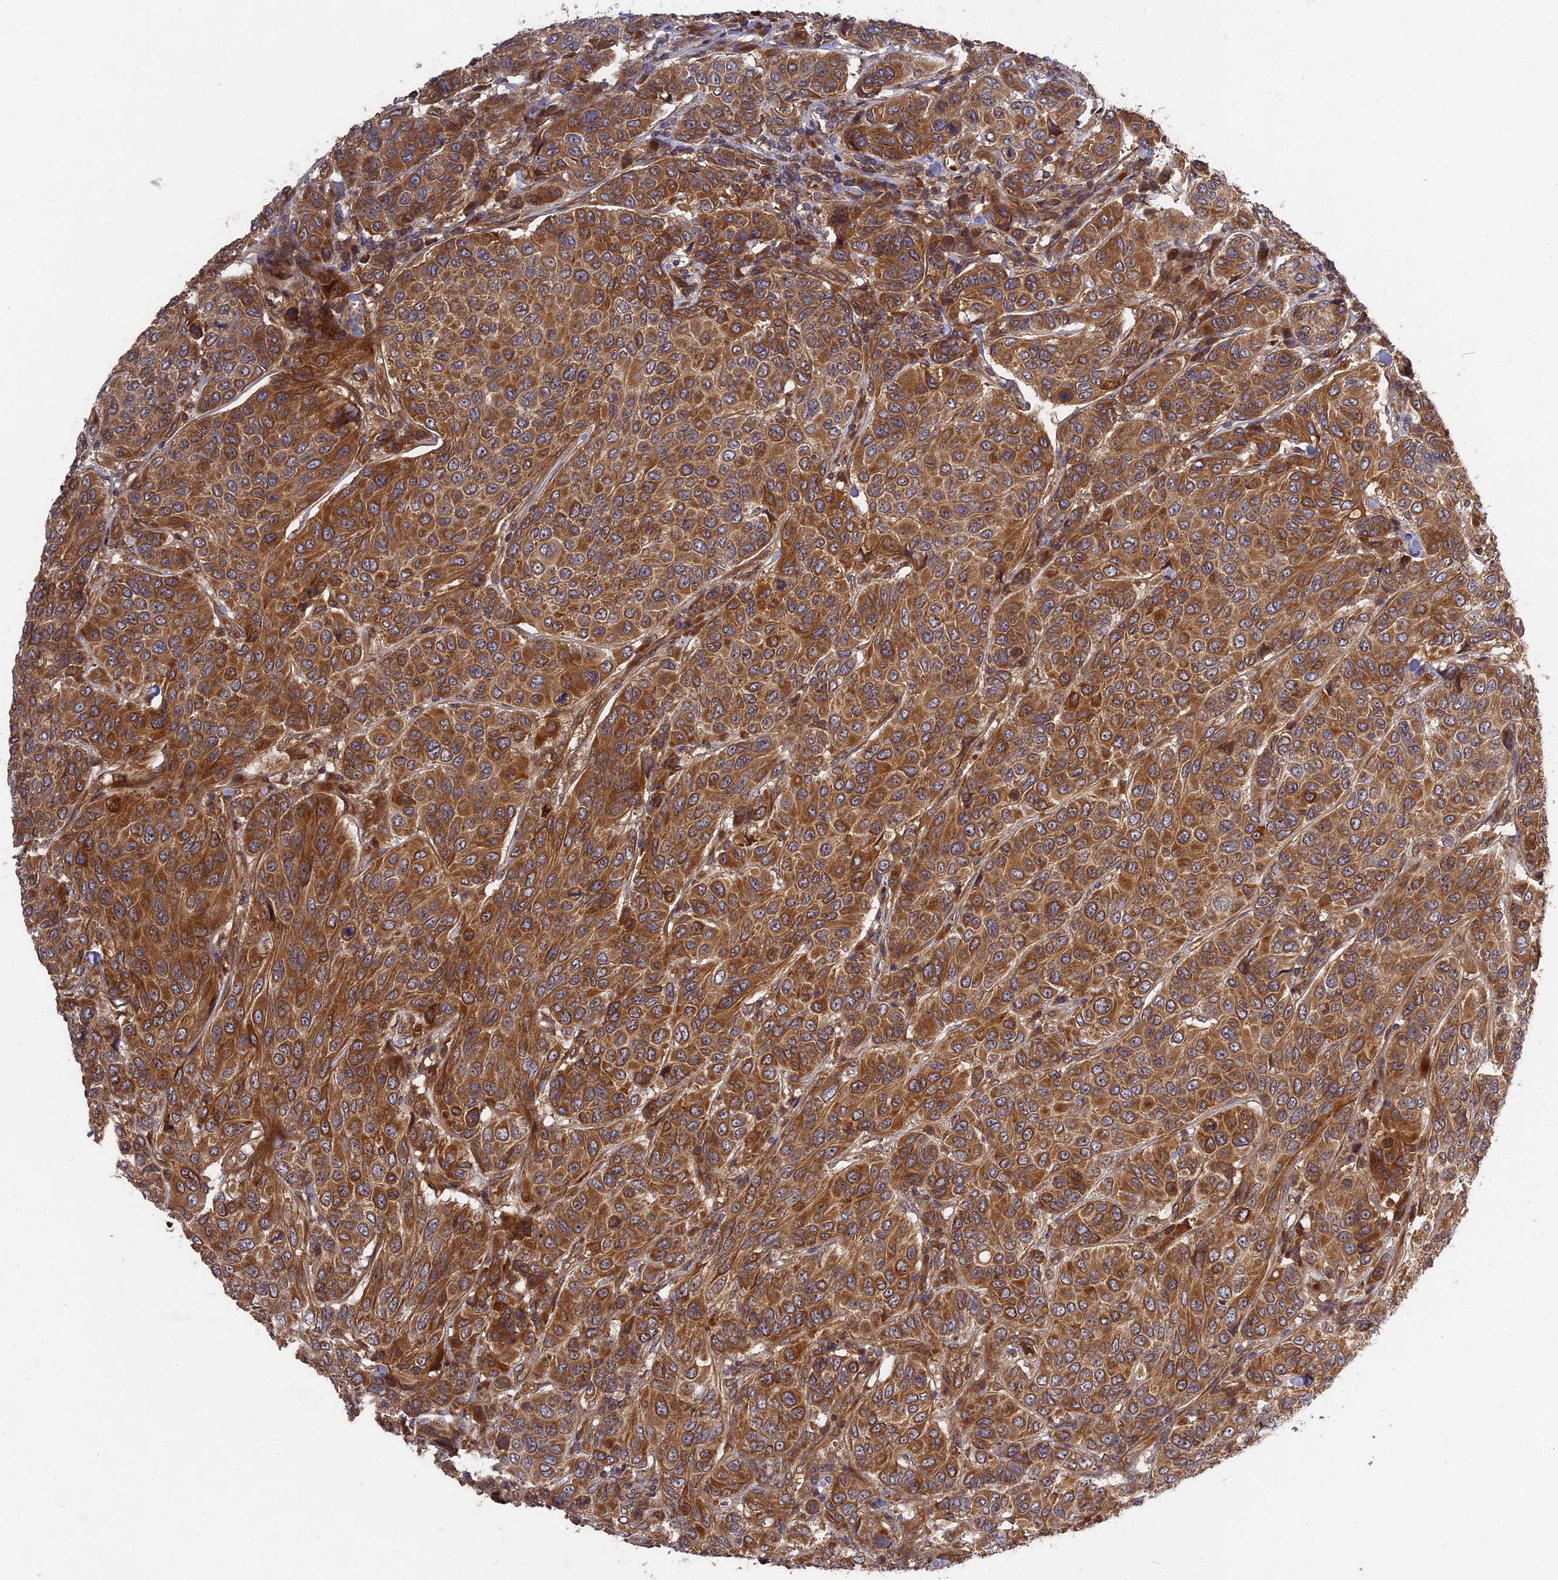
{"staining": {"intensity": "strong", "quantity": ">75%", "location": "cytoplasmic/membranous"}, "tissue": "breast cancer", "cell_type": "Tumor cells", "image_type": "cancer", "snomed": [{"axis": "morphology", "description": "Duct carcinoma"}, {"axis": "topography", "description": "Breast"}], "caption": "This photomicrograph shows immunohistochemistry (IHC) staining of breast cancer, with high strong cytoplasmic/membranous expression in approximately >75% of tumor cells.", "gene": "TMUB2", "patient": {"sex": "female", "age": 55}}